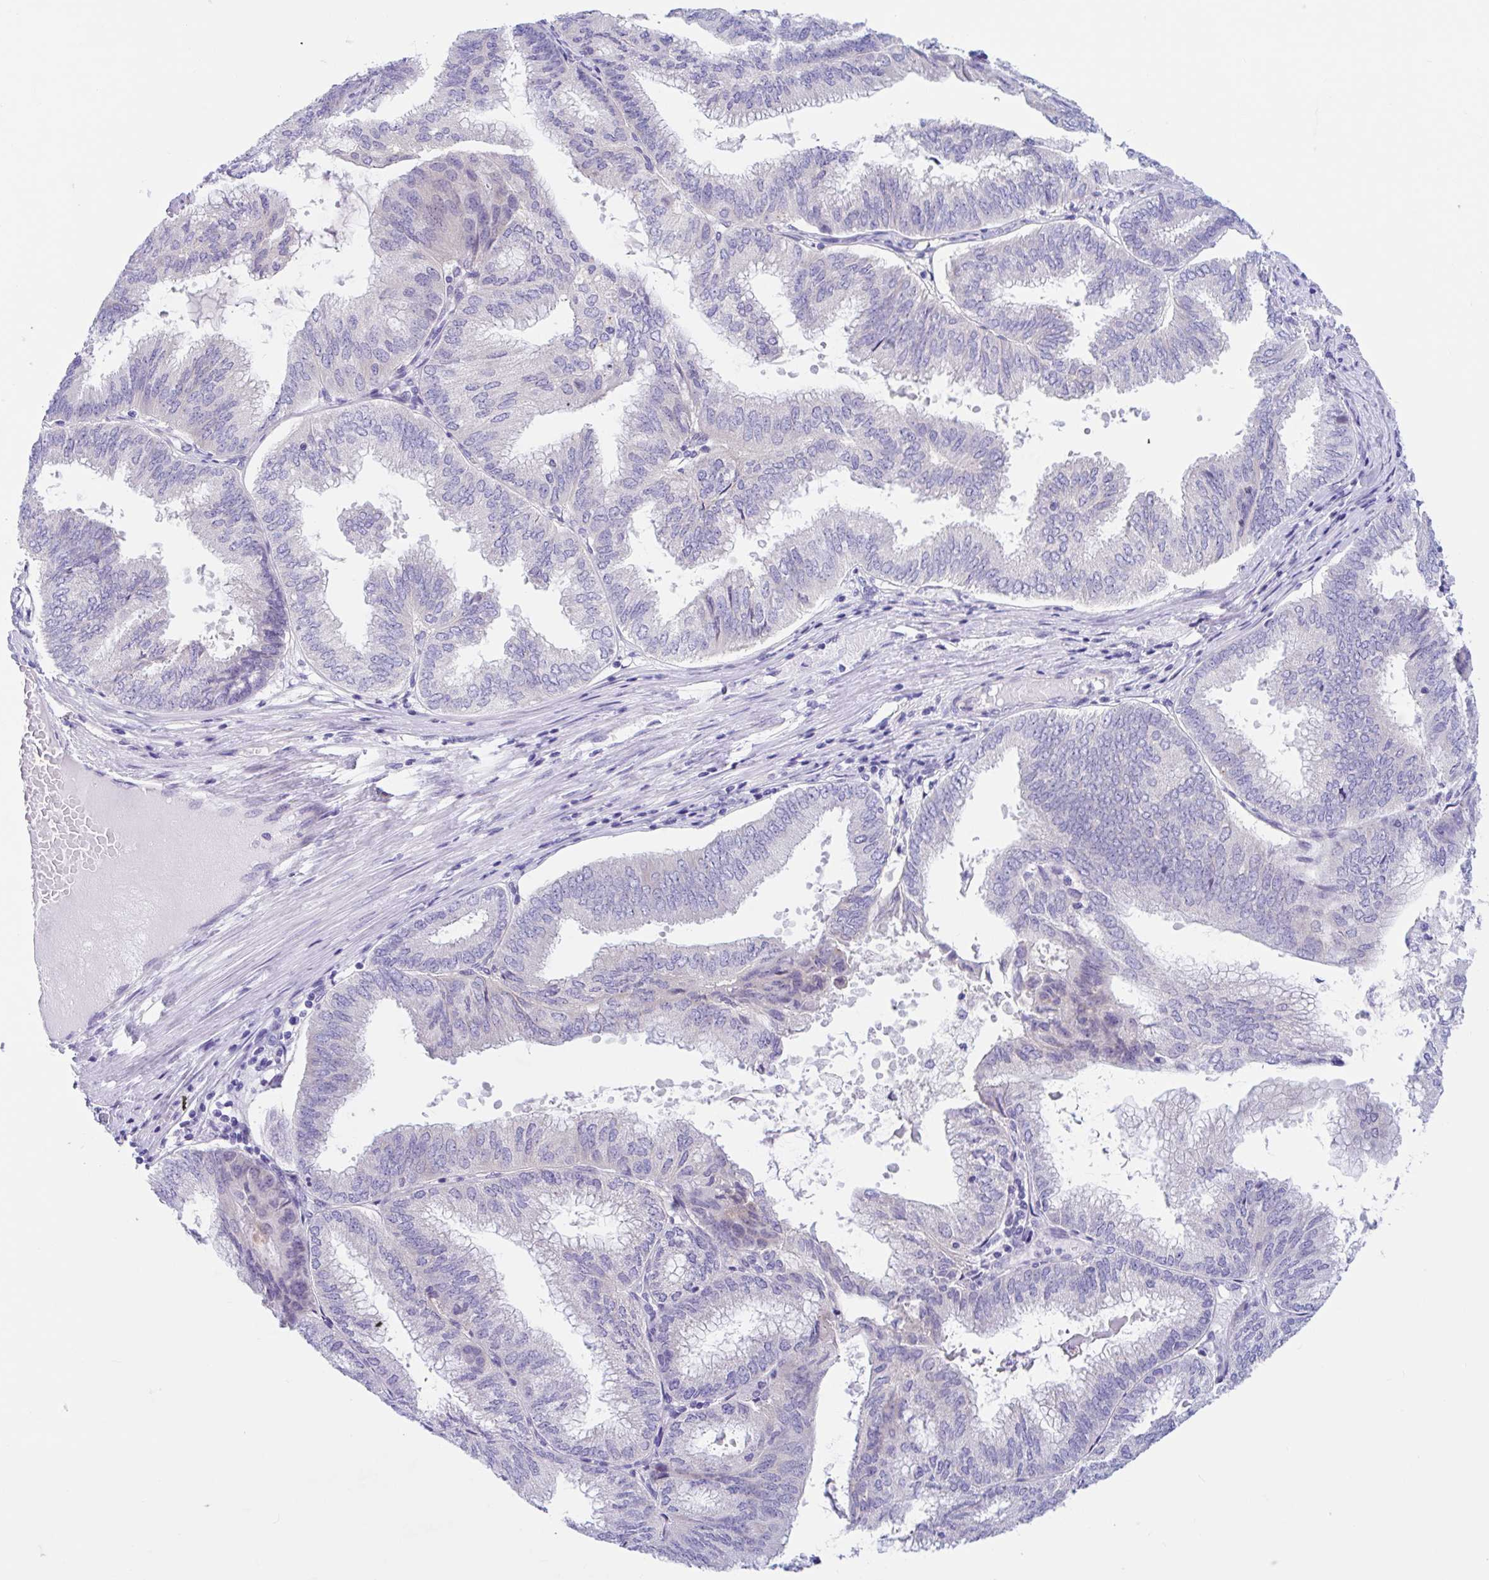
{"staining": {"intensity": "negative", "quantity": "none", "location": "none"}, "tissue": "endometrial cancer", "cell_type": "Tumor cells", "image_type": "cancer", "snomed": [{"axis": "morphology", "description": "Adenocarcinoma, NOS"}, {"axis": "topography", "description": "Endometrium"}], "caption": "This is a histopathology image of immunohistochemistry (IHC) staining of adenocarcinoma (endometrial), which shows no expression in tumor cells.", "gene": "OR6N2", "patient": {"sex": "female", "age": 49}}